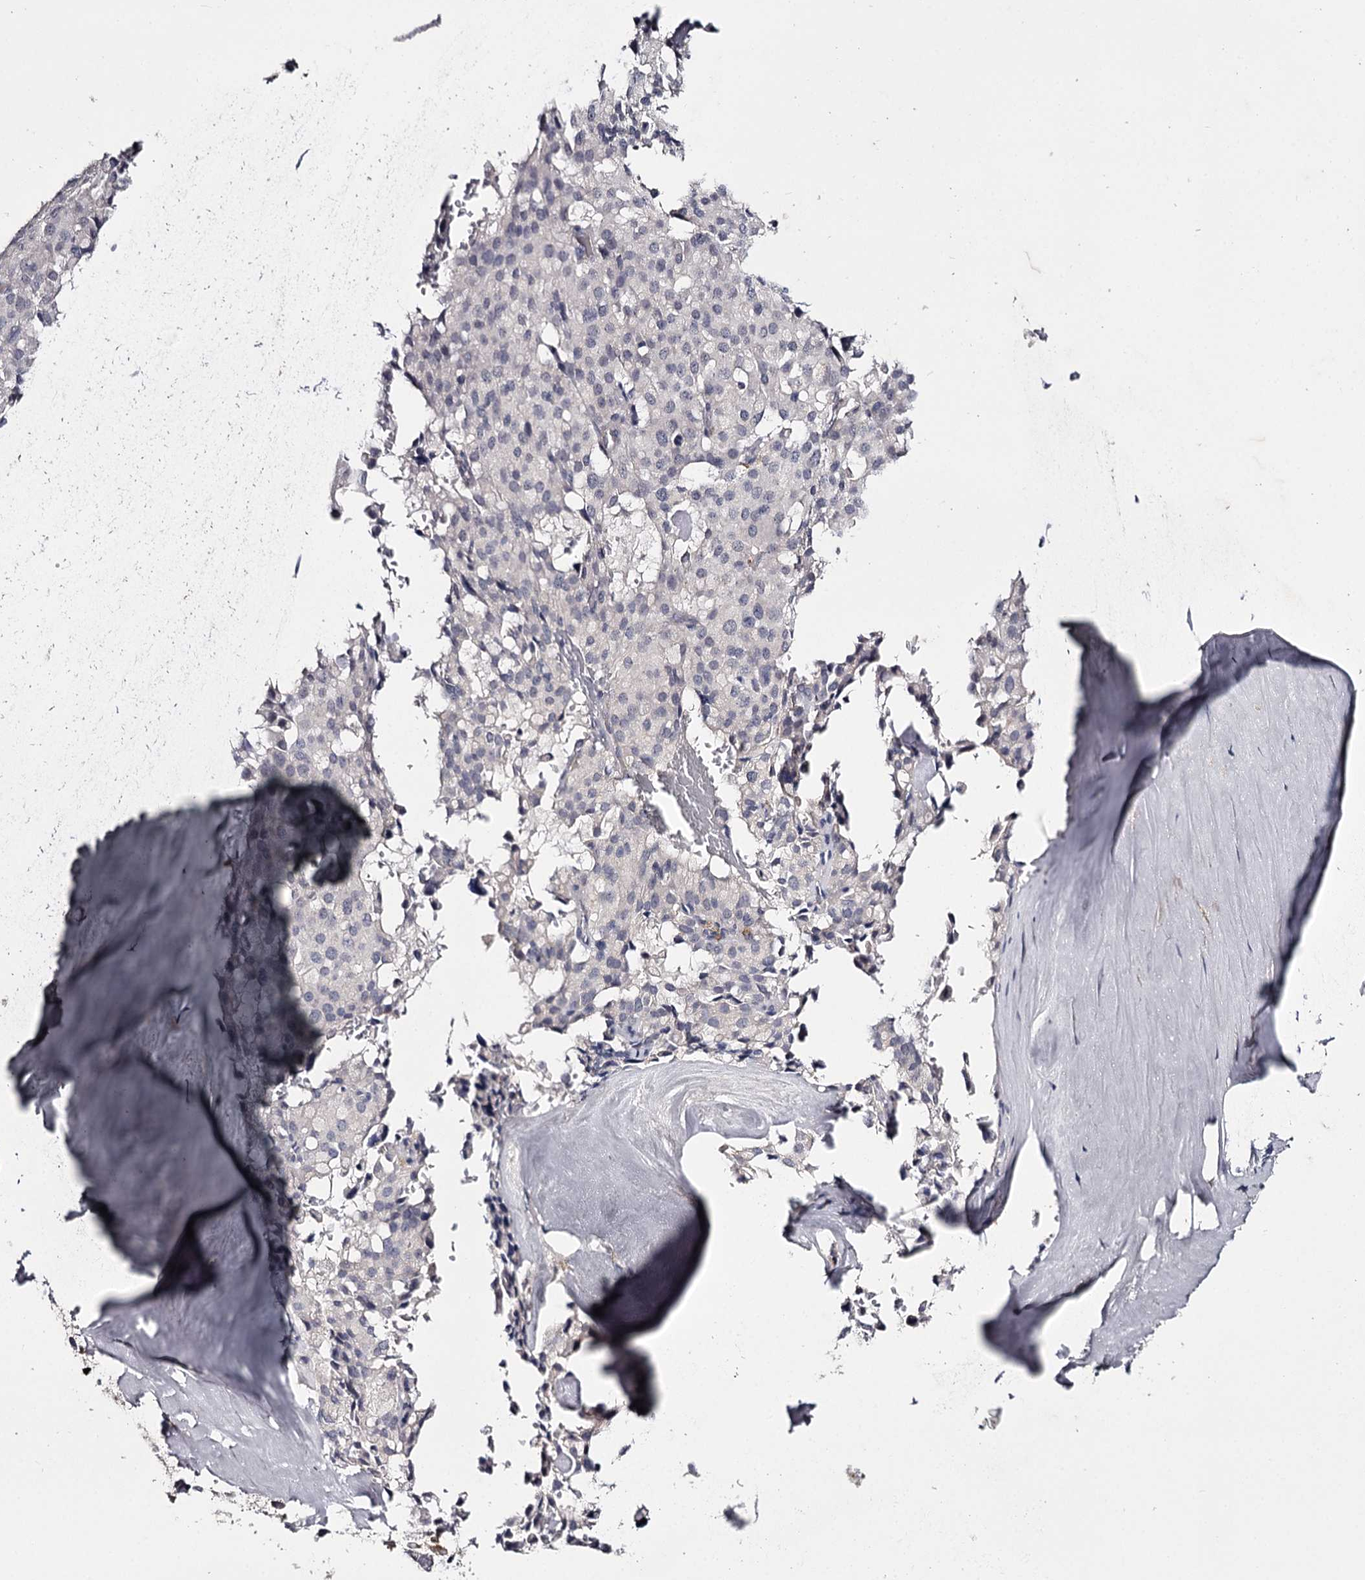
{"staining": {"intensity": "negative", "quantity": "none", "location": "none"}, "tissue": "pancreatic cancer", "cell_type": "Tumor cells", "image_type": "cancer", "snomed": [{"axis": "morphology", "description": "Adenocarcinoma, NOS"}, {"axis": "topography", "description": "Pancreas"}], "caption": "High power microscopy photomicrograph of an immunohistochemistry histopathology image of pancreatic adenocarcinoma, revealing no significant staining in tumor cells.", "gene": "FDXACB1", "patient": {"sex": "male", "age": 65}}